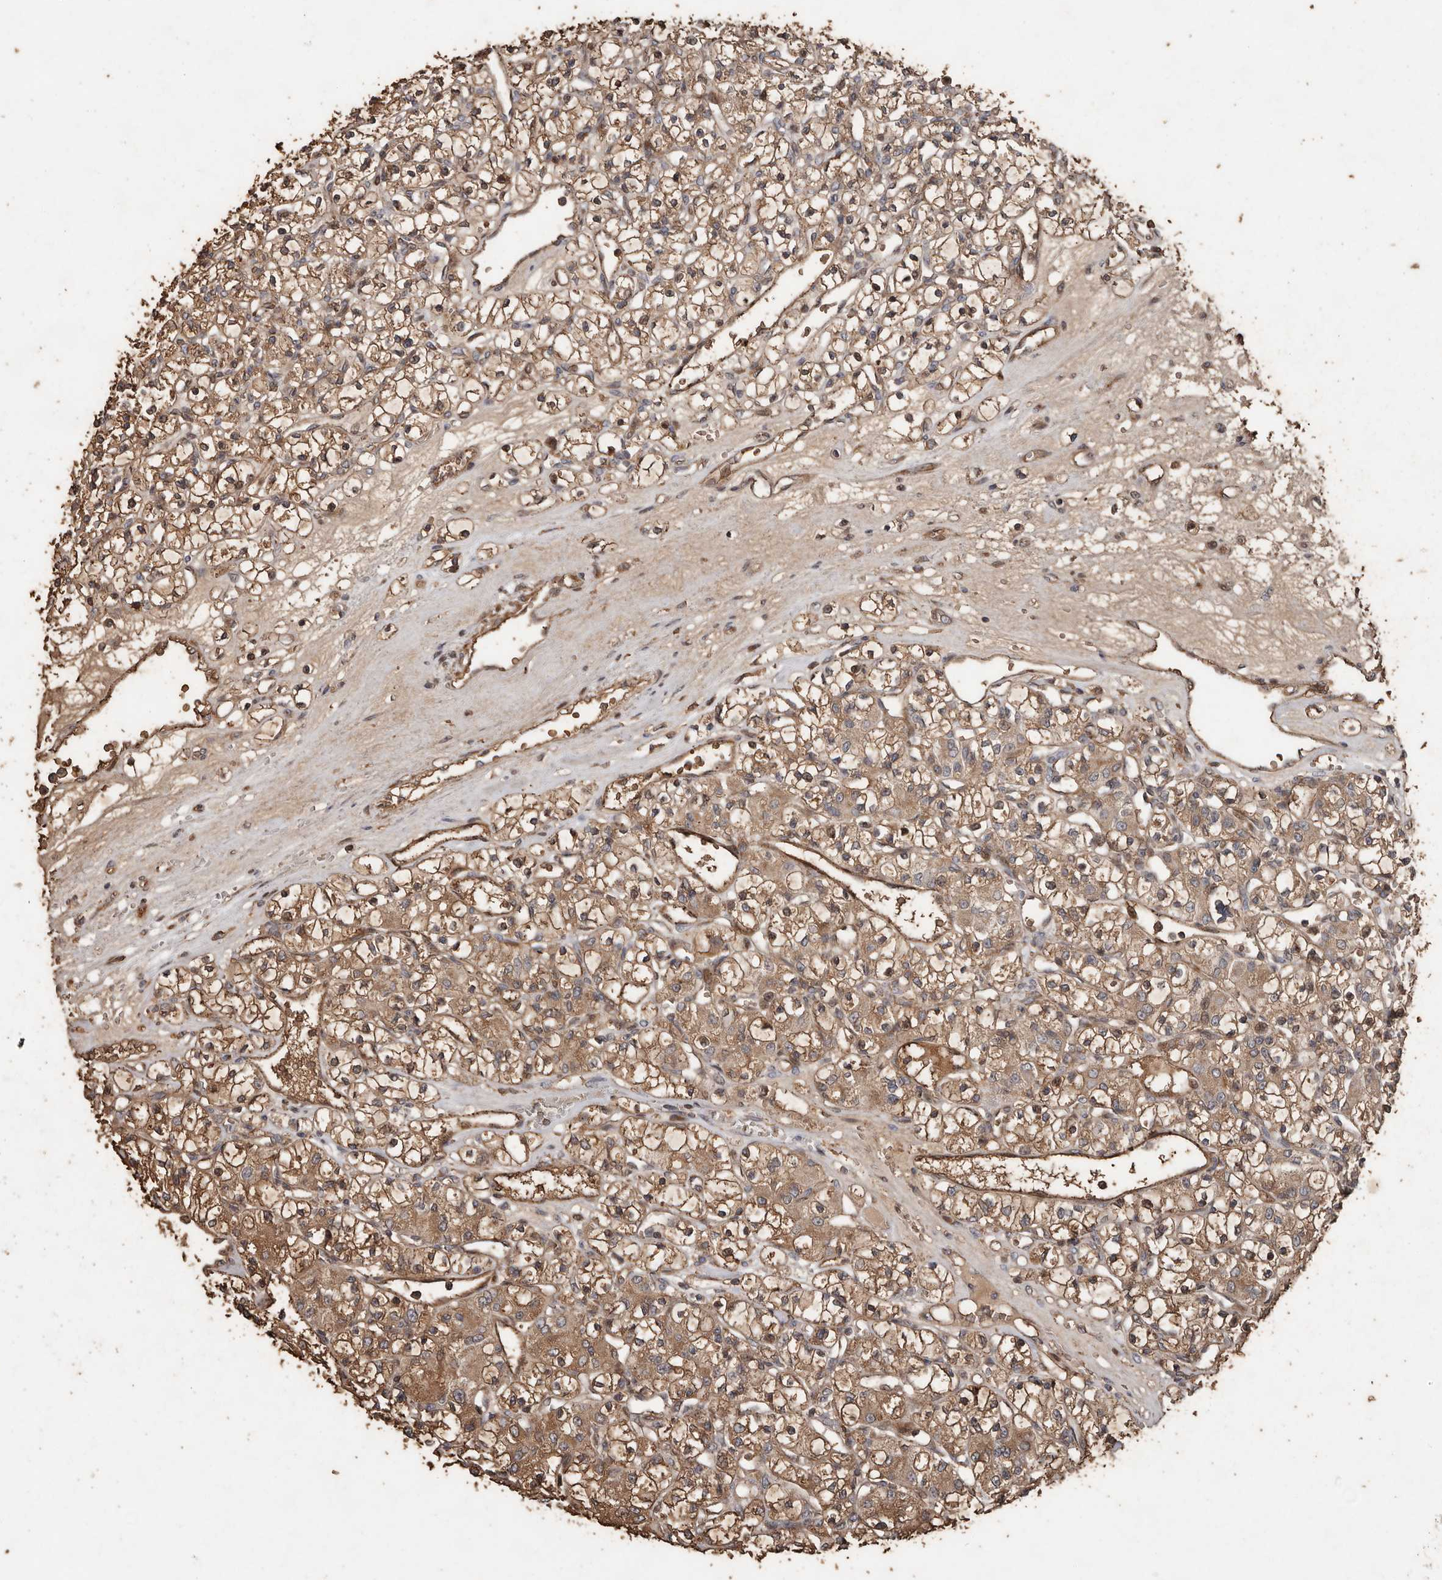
{"staining": {"intensity": "moderate", "quantity": ">75%", "location": "cytoplasmic/membranous"}, "tissue": "renal cancer", "cell_type": "Tumor cells", "image_type": "cancer", "snomed": [{"axis": "morphology", "description": "Adenocarcinoma, NOS"}, {"axis": "topography", "description": "Kidney"}], "caption": "Immunohistochemical staining of human adenocarcinoma (renal) shows medium levels of moderate cytoplasmic/membranous positivity in about >75% of tumor cells.", "gene": "RANBP17", "patient": {"sex": "female", "age": 59}}